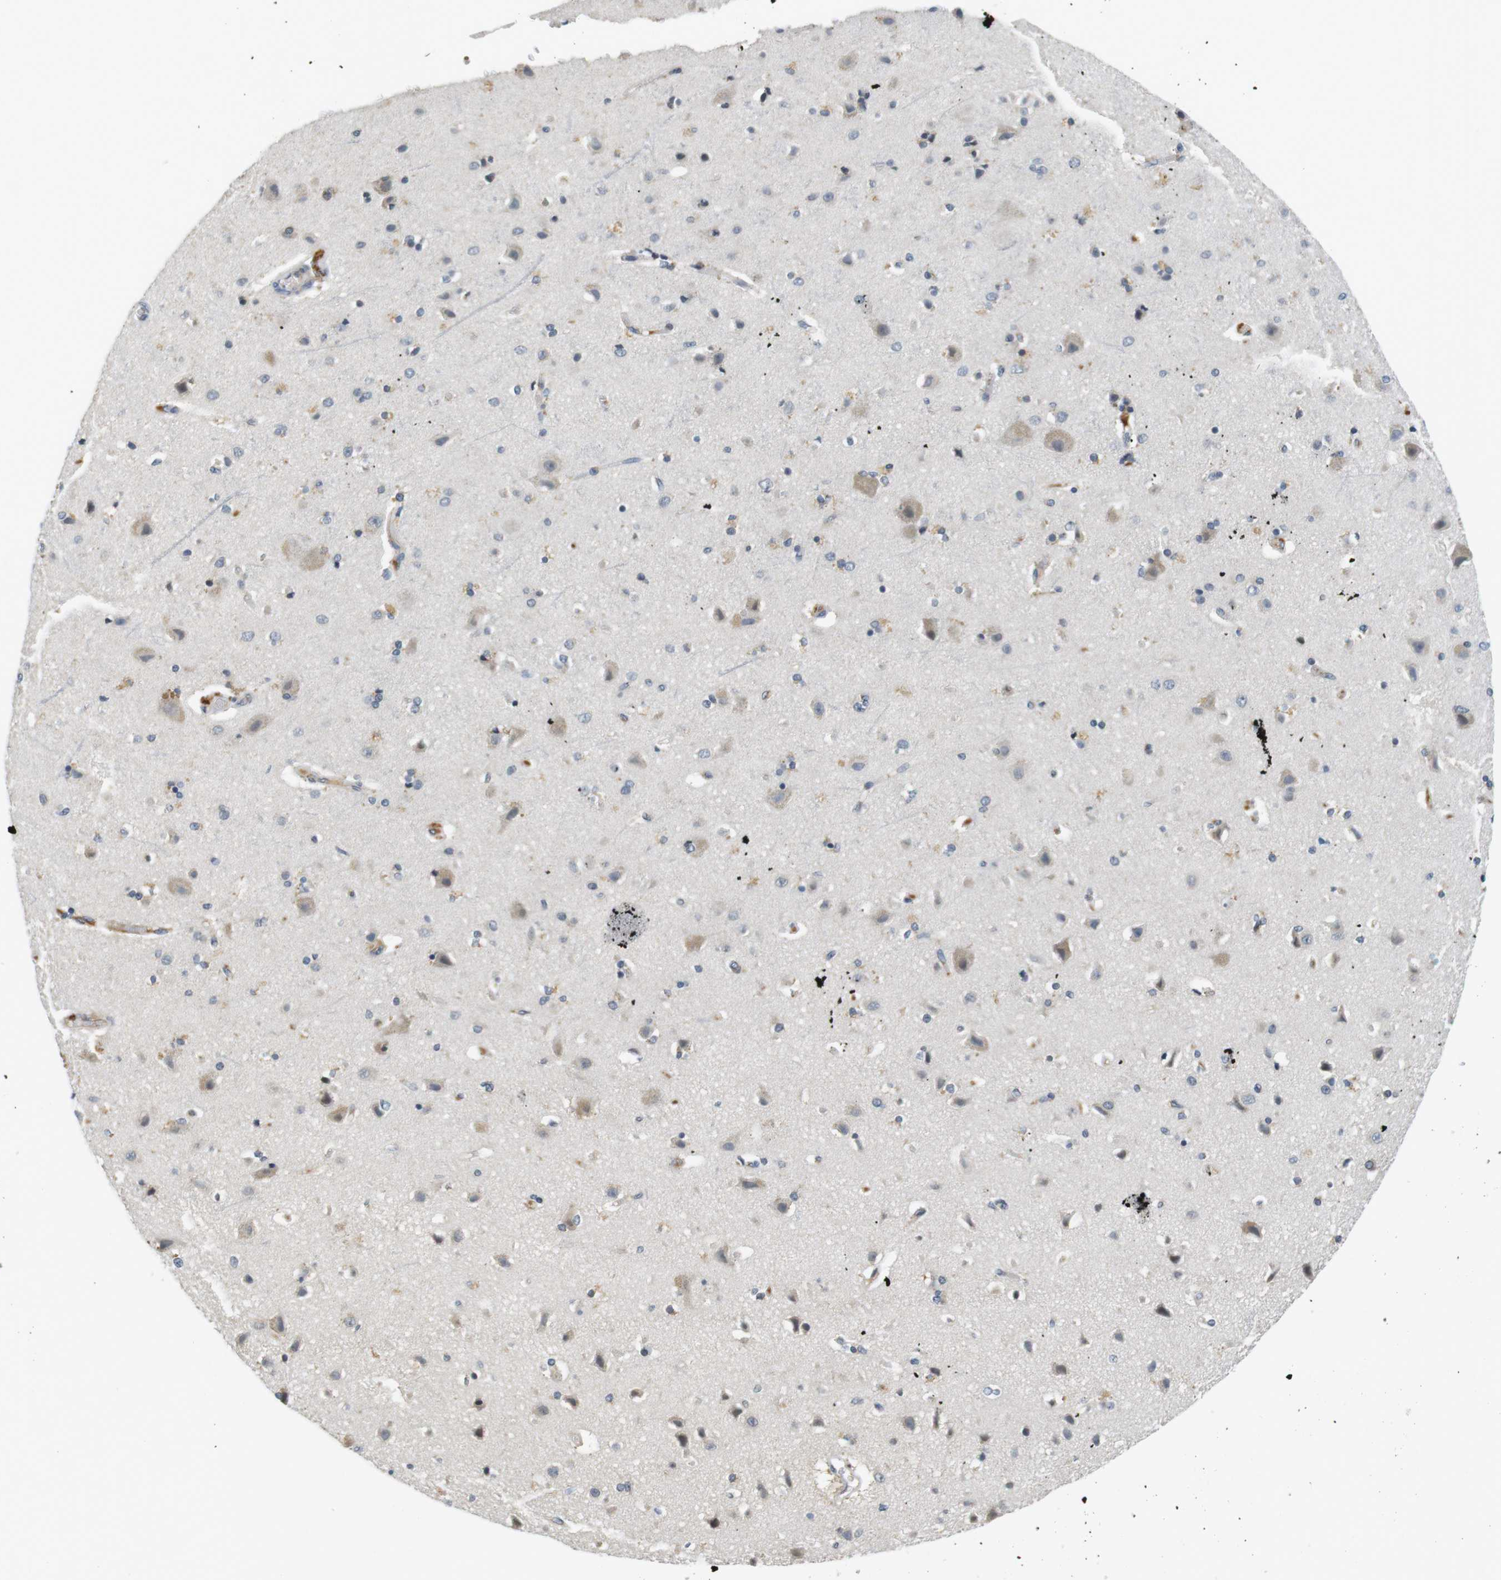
{"staining": {"intensity": "negative", "quantity": "none", "location": "none"}, "tissue": "cerebral cortex", "cell_type": "Endothelial cells", "image_type": "normal", "snomed": [{"axis": "morphology", "description": "Normal tissue, NOS"}, {"axis": "topography", "description": "Cerebral cortex"}], "caption": "High power microscopy photomicrograph of an immunohistochemistry (IHC) photomicrograph of unremarkable cerebral cortex, revealing no significant positivity in endothelial cells. Nuclei are stained in blue.", "gene": "WNT7A", "patient": {"sex": "female", "age": 54}}